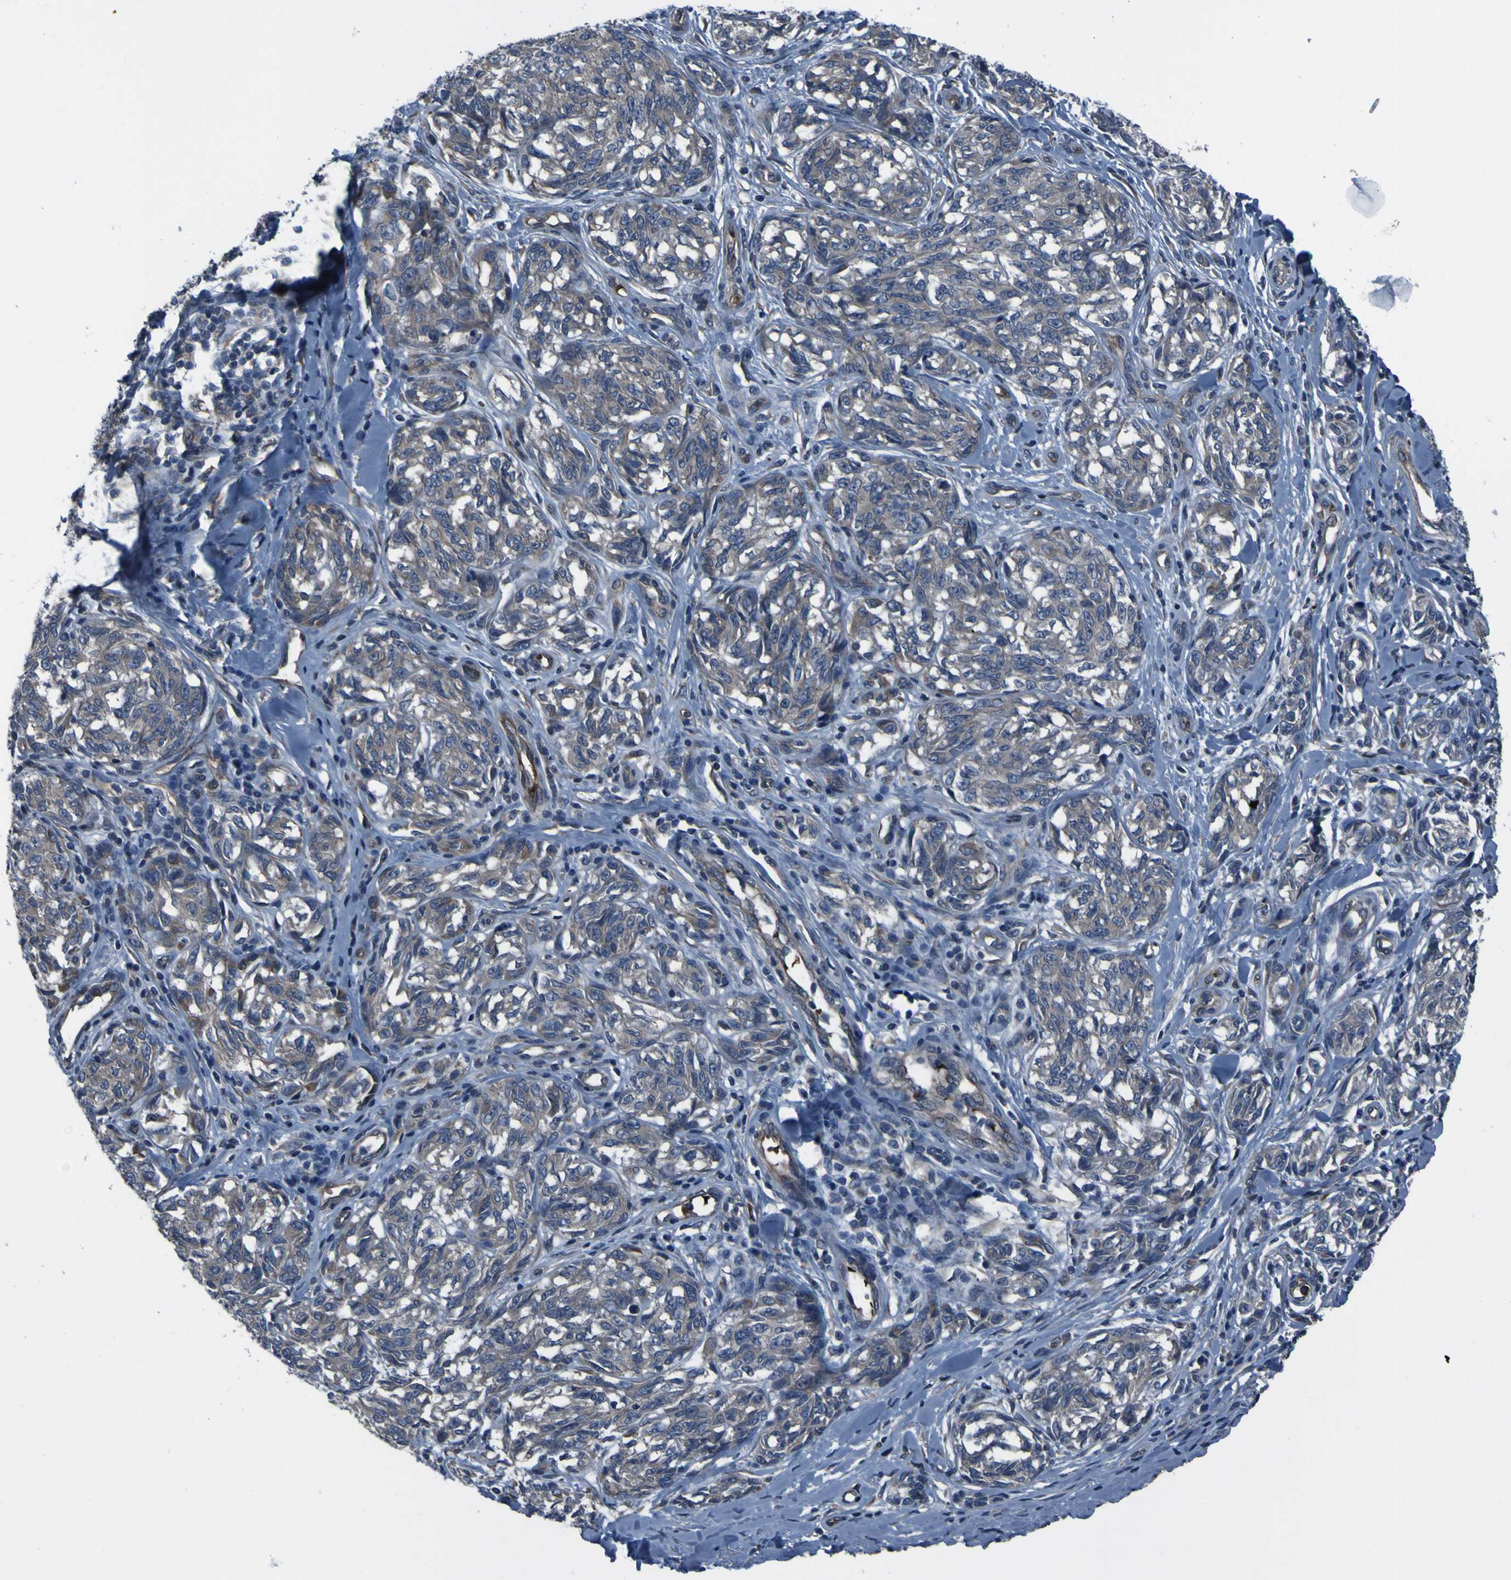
{"staining": {"intensity": "weak", "quantity": "25%-75%", "location": "cytoplasmic/membranous"}, "tissue": "melanoma", "cell_type": "Tumor cells", "image_type": "cancer", "snomed": [{"axis": "morphology", "description": "Malignant melanoma, NOS"}, {"axis": "topography", "description": "Skin"}], "caption": "Melanoma tissue exhibits weak cytoplasmic/membranous staining in about 25%-75% of tumor cells, visualized by immunohistochemistry. (Brightfield microscopy of DAB IHC at high magnification).", "gene": "GRAMD1A", "patient": {"sex": "female", "age": 64}}